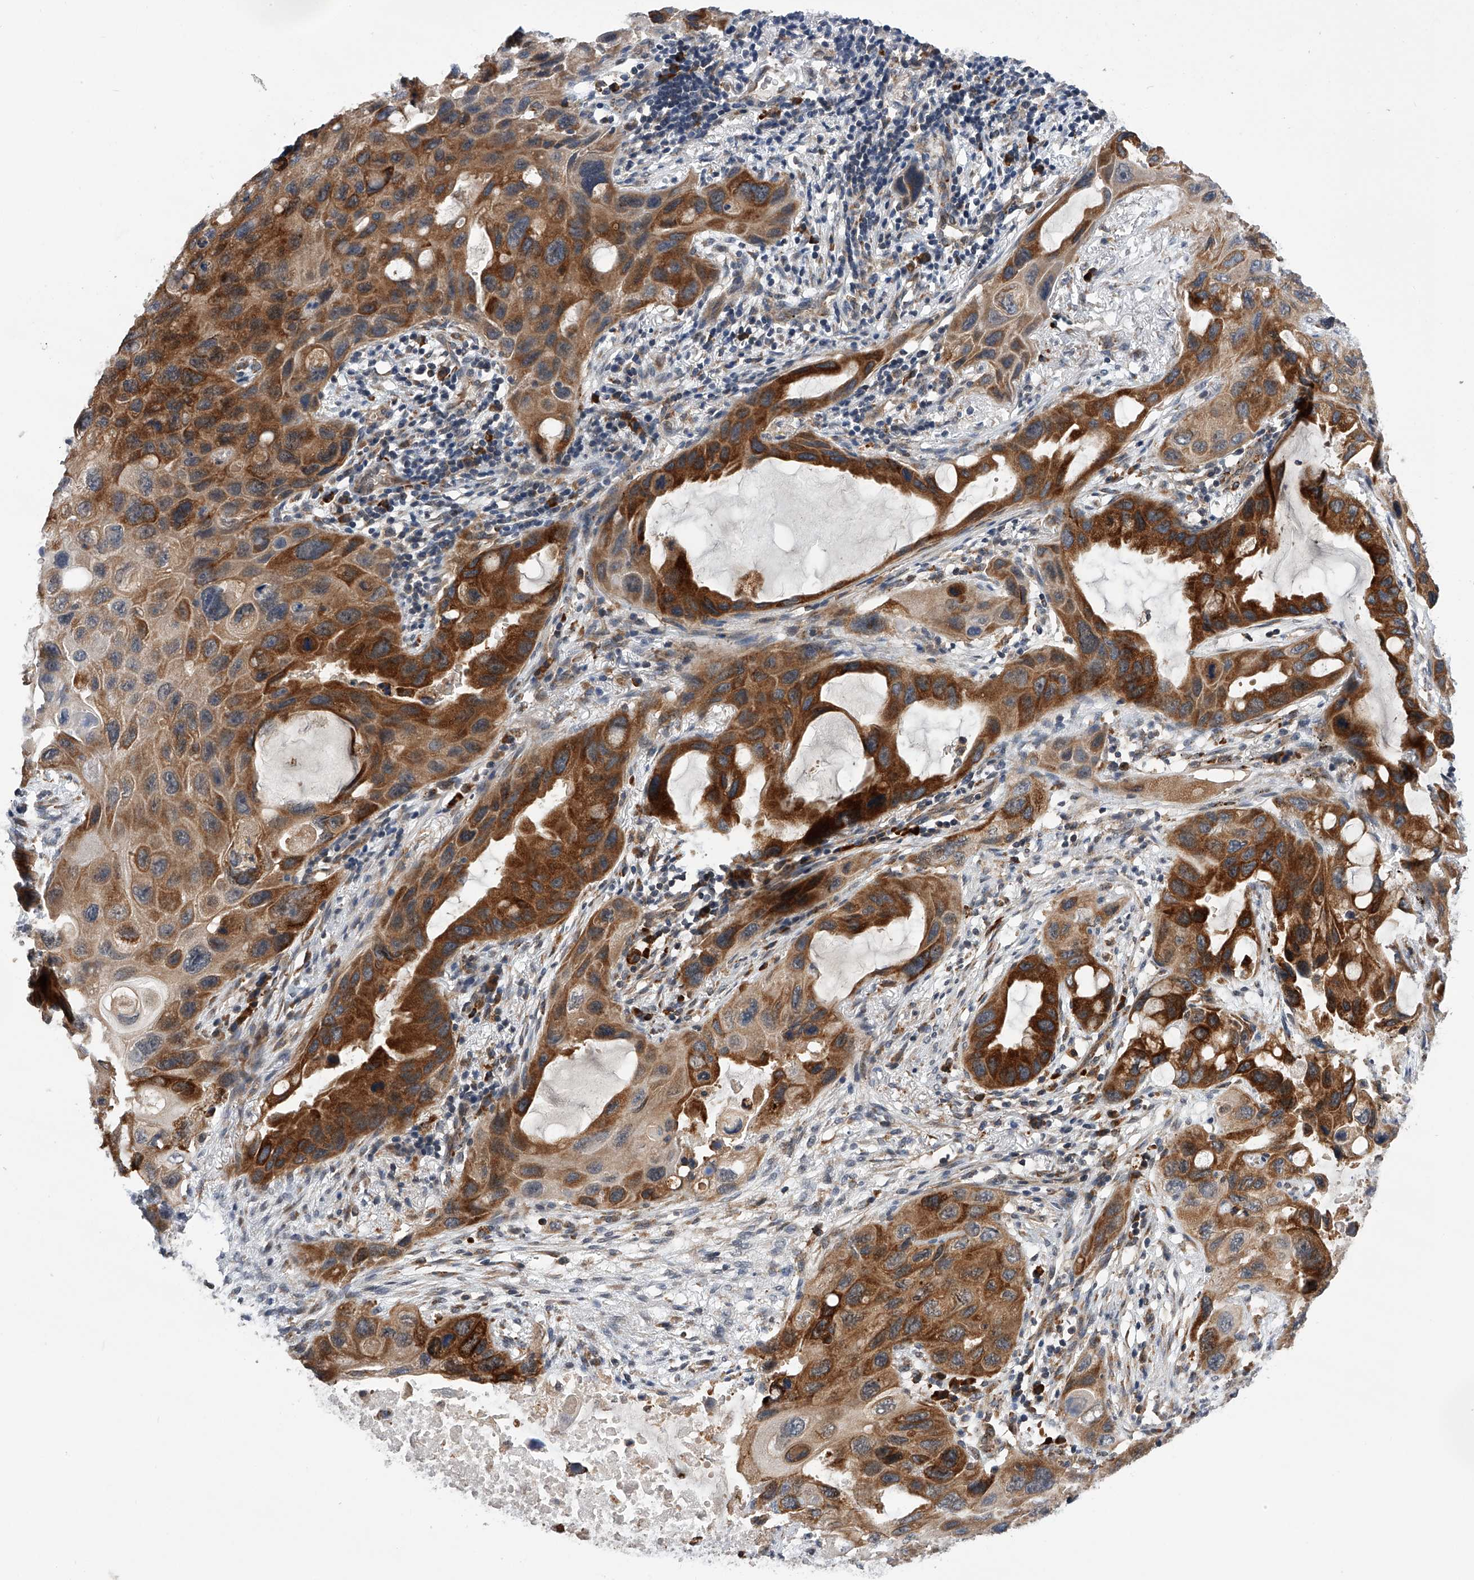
{"staining": {"intensity": "strong", "quantity": ">75%", "location": "cytoplasmic/membranous"}, "tissue": "lung cancer", "cell_type": "Tumor cells", "image_type": "cancer", "snomed": [{"axis": "morphology", "description": "Squamous cell carcinoma, NOS"}, {"axis": "topography", "description": "Lung"}], "caption": "Protein analysis of lung cancer (squamous cell carcinoma) tissue reveals strong cytoplasmic/membranous expression in about >75% of tumor cells.", "gene": "SPOCK1", "patient": {"sex": "female", "age": 73}}